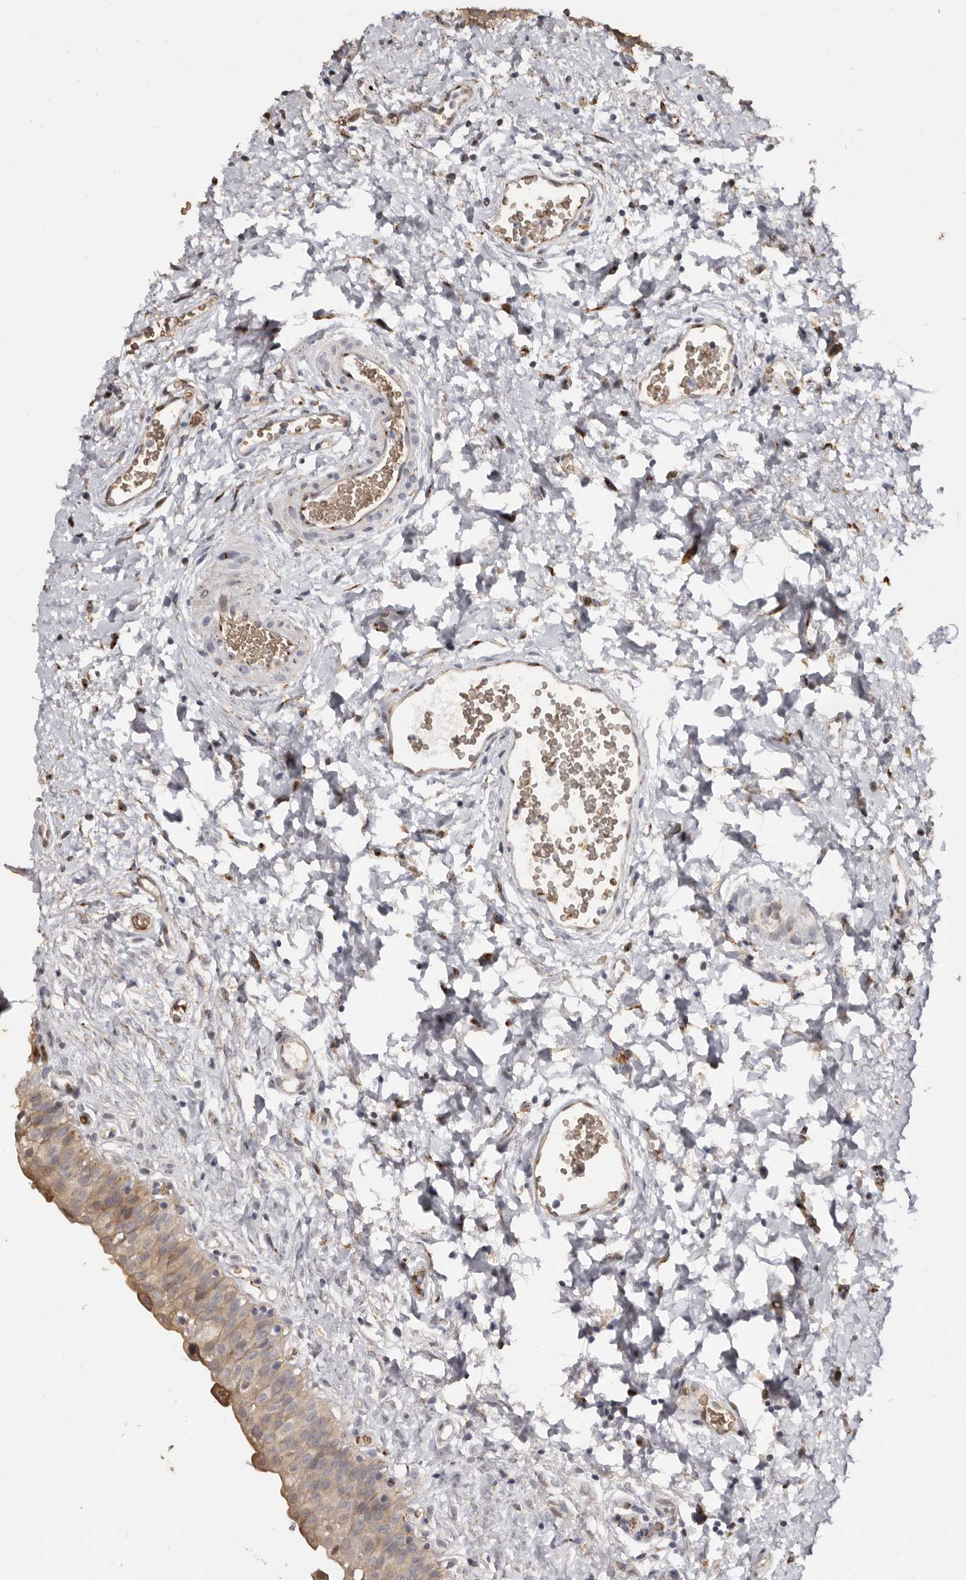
{"staining": {"intensity": "moderate", "quantity": ">75%", "location": "cytoplasmic/membranous"}, "tissue": "urinary bladder", "cell_type": "Urothelial cells", "image_type": "normal", "snomed": [{"axis": "morphology", "description": "Normal tissue, NOS"}, {"axis": "topography", "description": "Urinary bladder"}], "caption": "High-power microscopy captured an IHC image of benign urinary bladder, revealing moderate cytoplasmic/membranous staining in approximately >75% of urothelial cells. (DAB = brown stain, brightfield microscopy at high magnification).", "gene": "ENTREP1", "patient": {"sex": "male", "age": 51}}